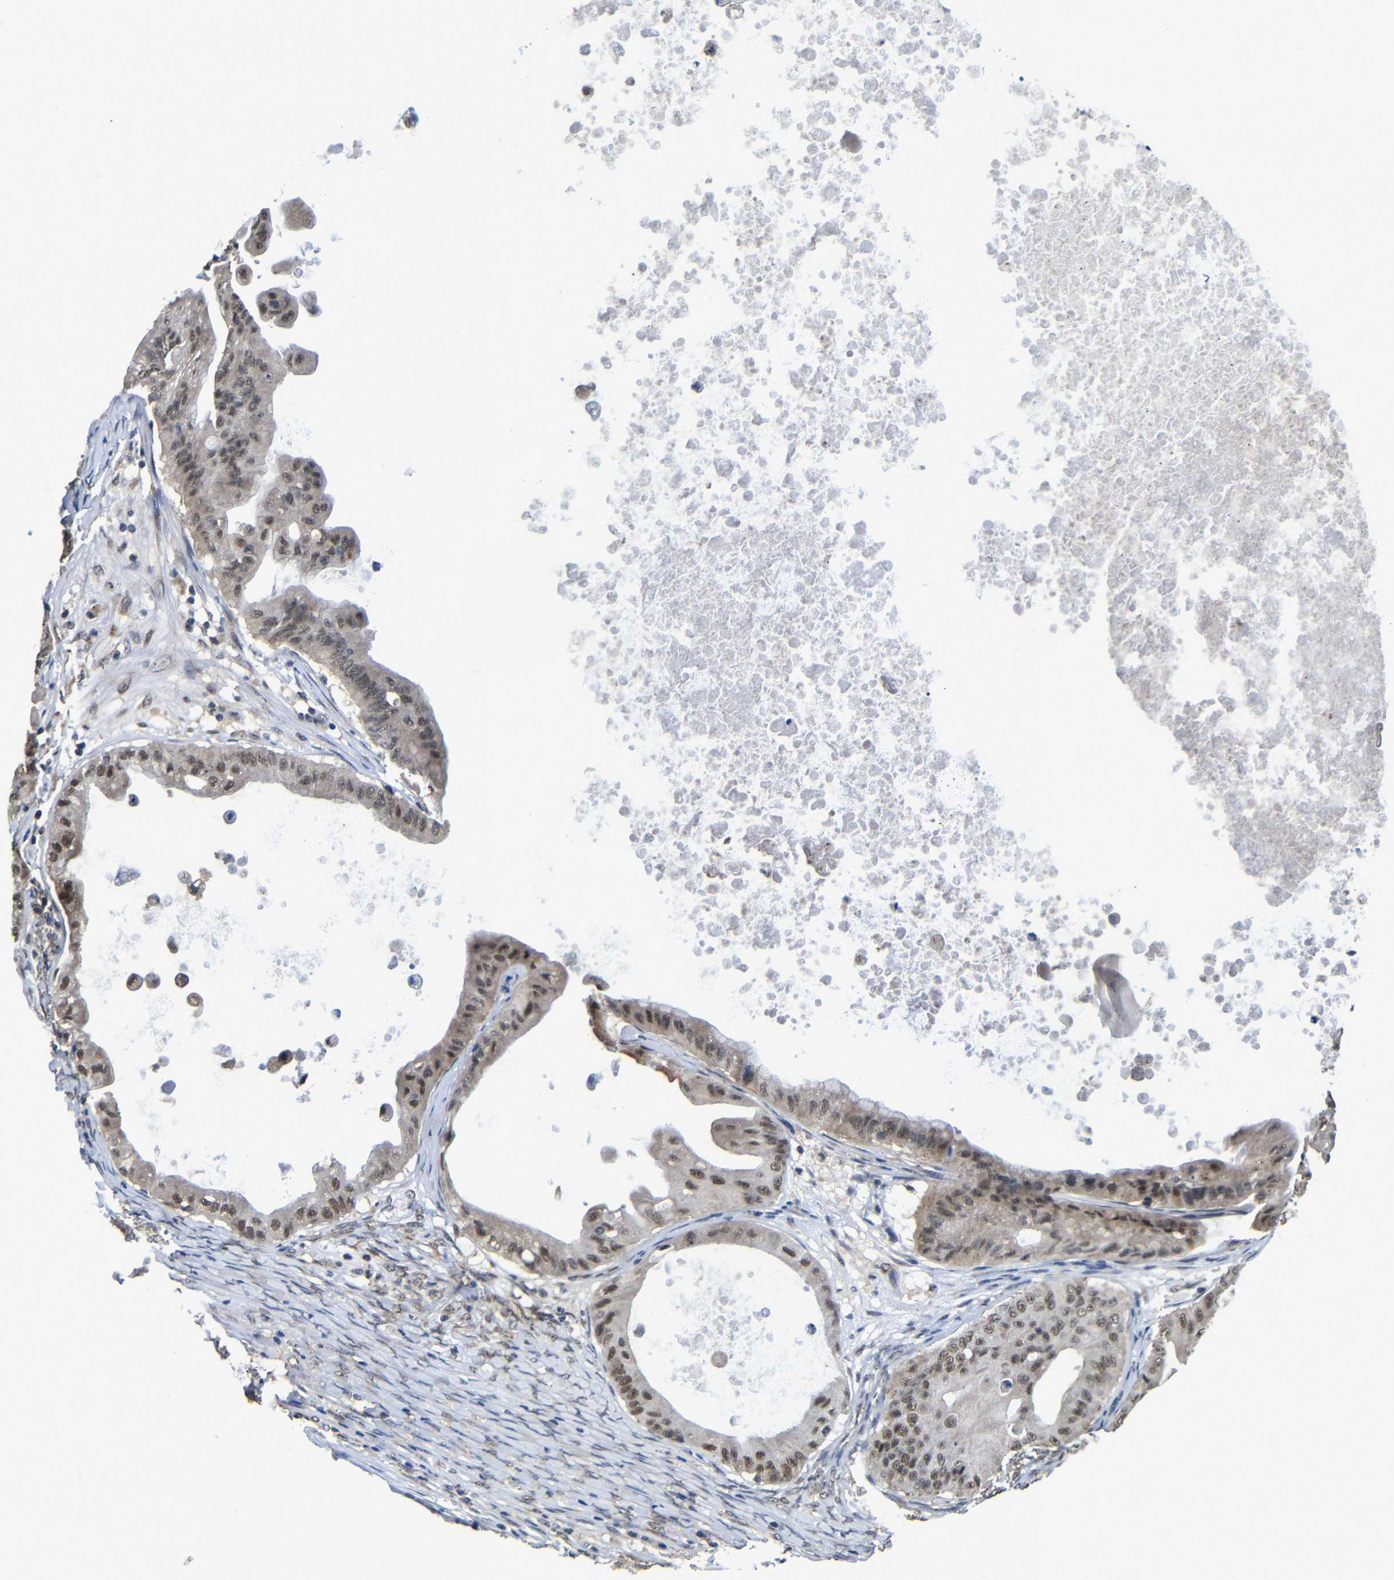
{"staining": {"intensity": "weak", "quantity": "25%-75%", "location": "cytoplasmic/membranous,nuclear"}, "tissue": "ovarian cancer", "cell_type": "Tumor cells", "image_type": "cancer", "snomed": [{"axis": "morphology", "description": "Cystadenocarcinoma, mucinous, NOS"}, {"axis": "topography", "description": "Ovary"}], "caption": "The image shows a brown stain indicating the presence of a protein in the cytoplasmic/membranous and nuclear of tumor cells in mucinous cystadenocarcinoma (ovarian).", "gene": "FAM172A", "patient": {"sex": "female", "age": 37}}